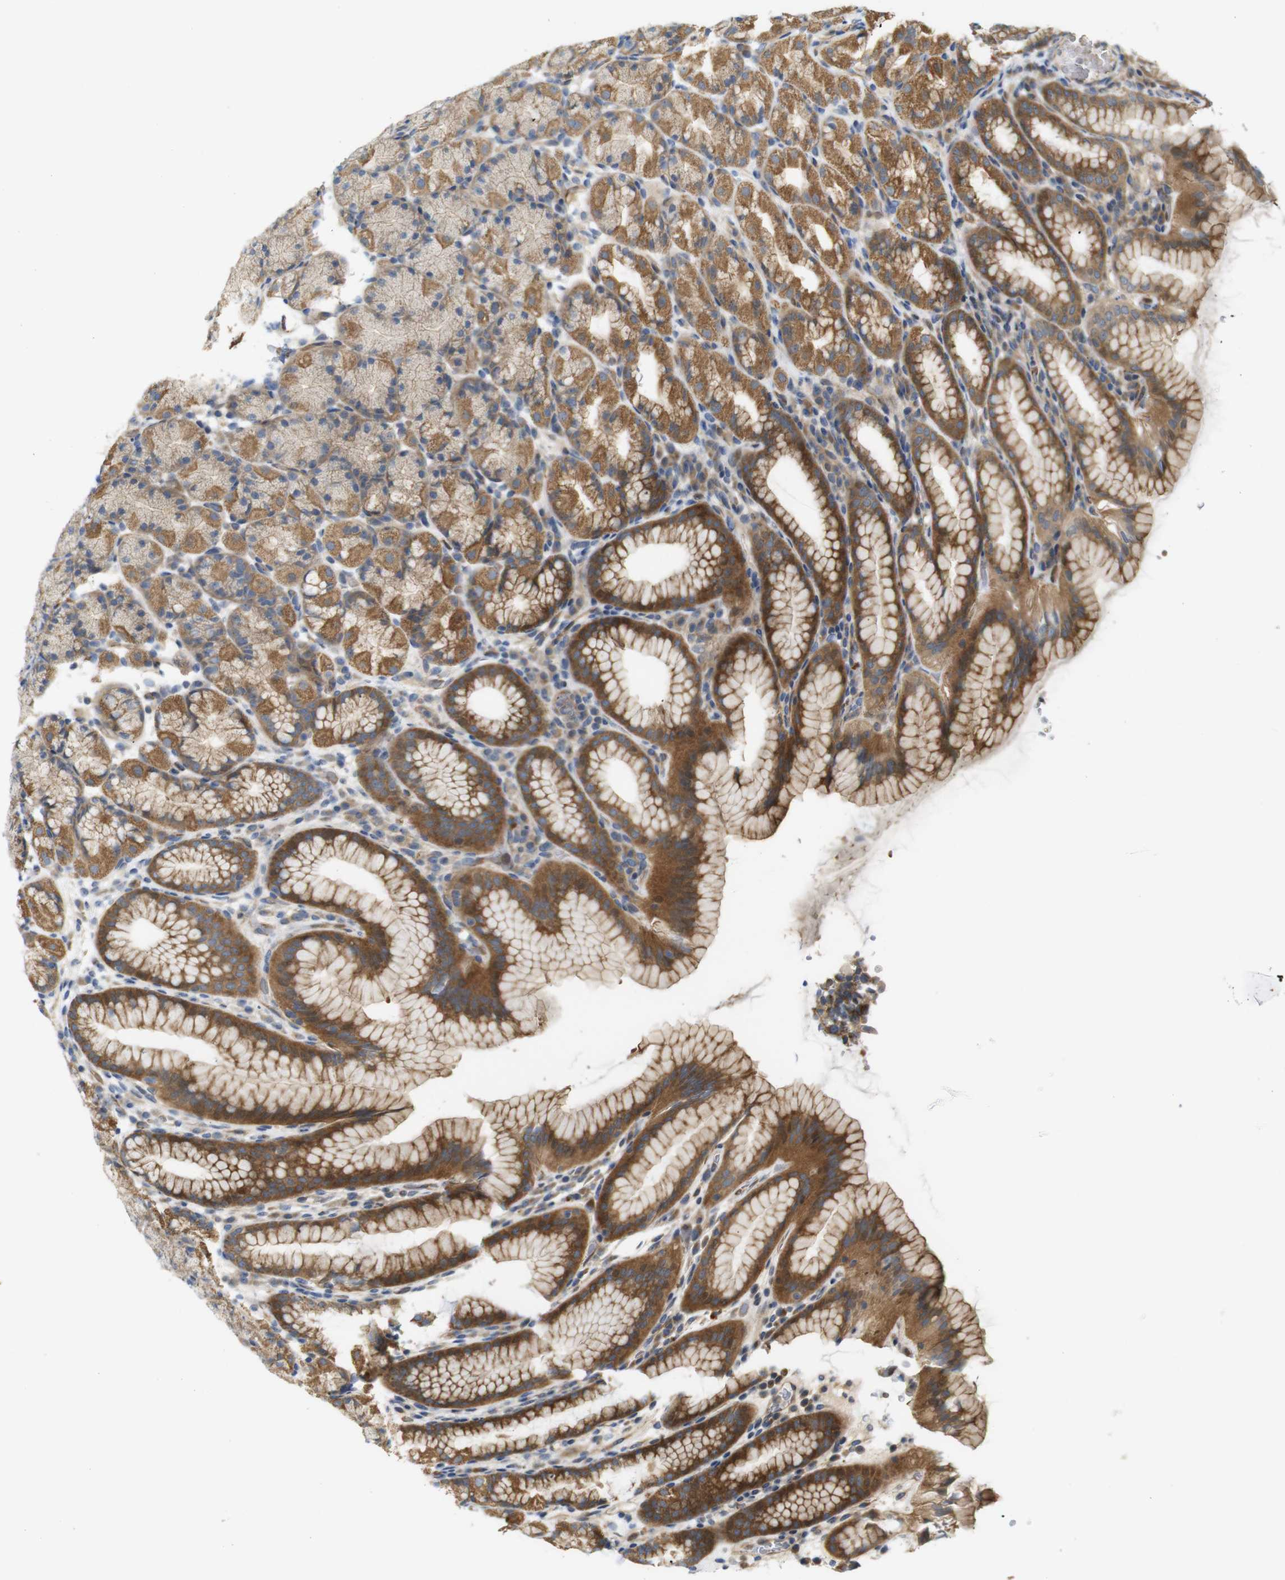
{"staining": {"intensity": "moderate", "quantity": ">75%", "location": "cytoplasmic/membranous"}, "tissue": "stomach", "cell_type": "Glandular cells", "image_type": "normal", "snomed": [{"axis": "morphology", "description": "Normal tissue, NOS"}, {"axis": "topography", "description": "Stomach, upper"}], "caption": "Immunohistochemistry (IHC) histopathology image of normal stomach stained for a protein (brown), which demonstrates medium levels of moderate cytoplasmic/membranous expression in about >75% of glandular cells.", "gene": "RPTOR", "patient": {"sex": "male", "age": 68}}